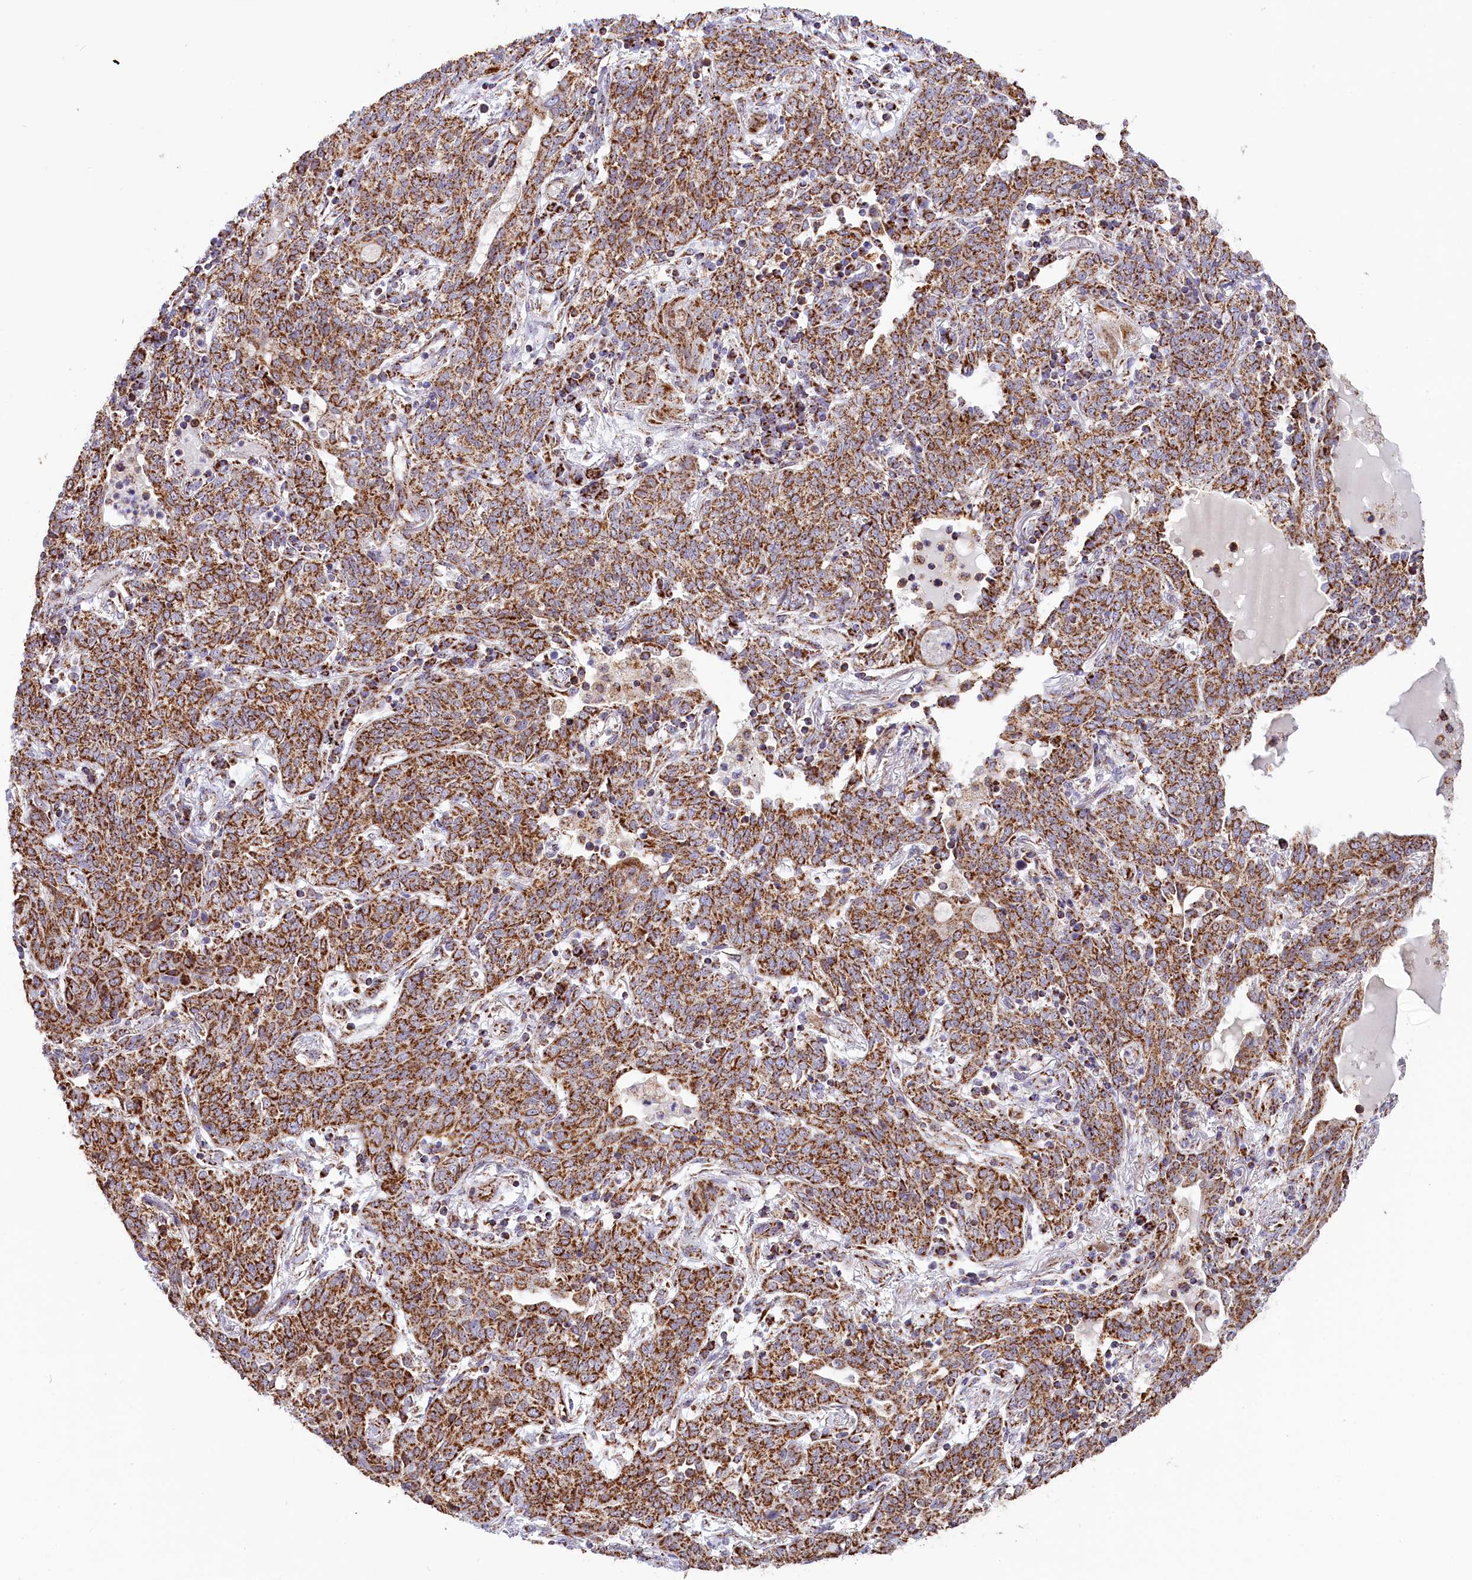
{"staining": {"intensity": "strong", "quantity": ">75%", "location": "cytoplasmic/membranous"}, "tissue": "lung cancer", "cell_type": "Tumor cells", "image_type": "cancer", "snomed": [{"axis": "morphology", "description": "Squamous cell carcinoma, NOS"}, {"axis": "topography", "description": "Lung"}], "caption": "Lung cancer (squamous cell carcinoma) stained with DAB immunohistochemistry demonstrates high levels of strong cytoplasmic/membranous staining in about >75% of tumor cells.", "gene": "NDUFA8", "patient": {"sex": "female", "age": 70}}